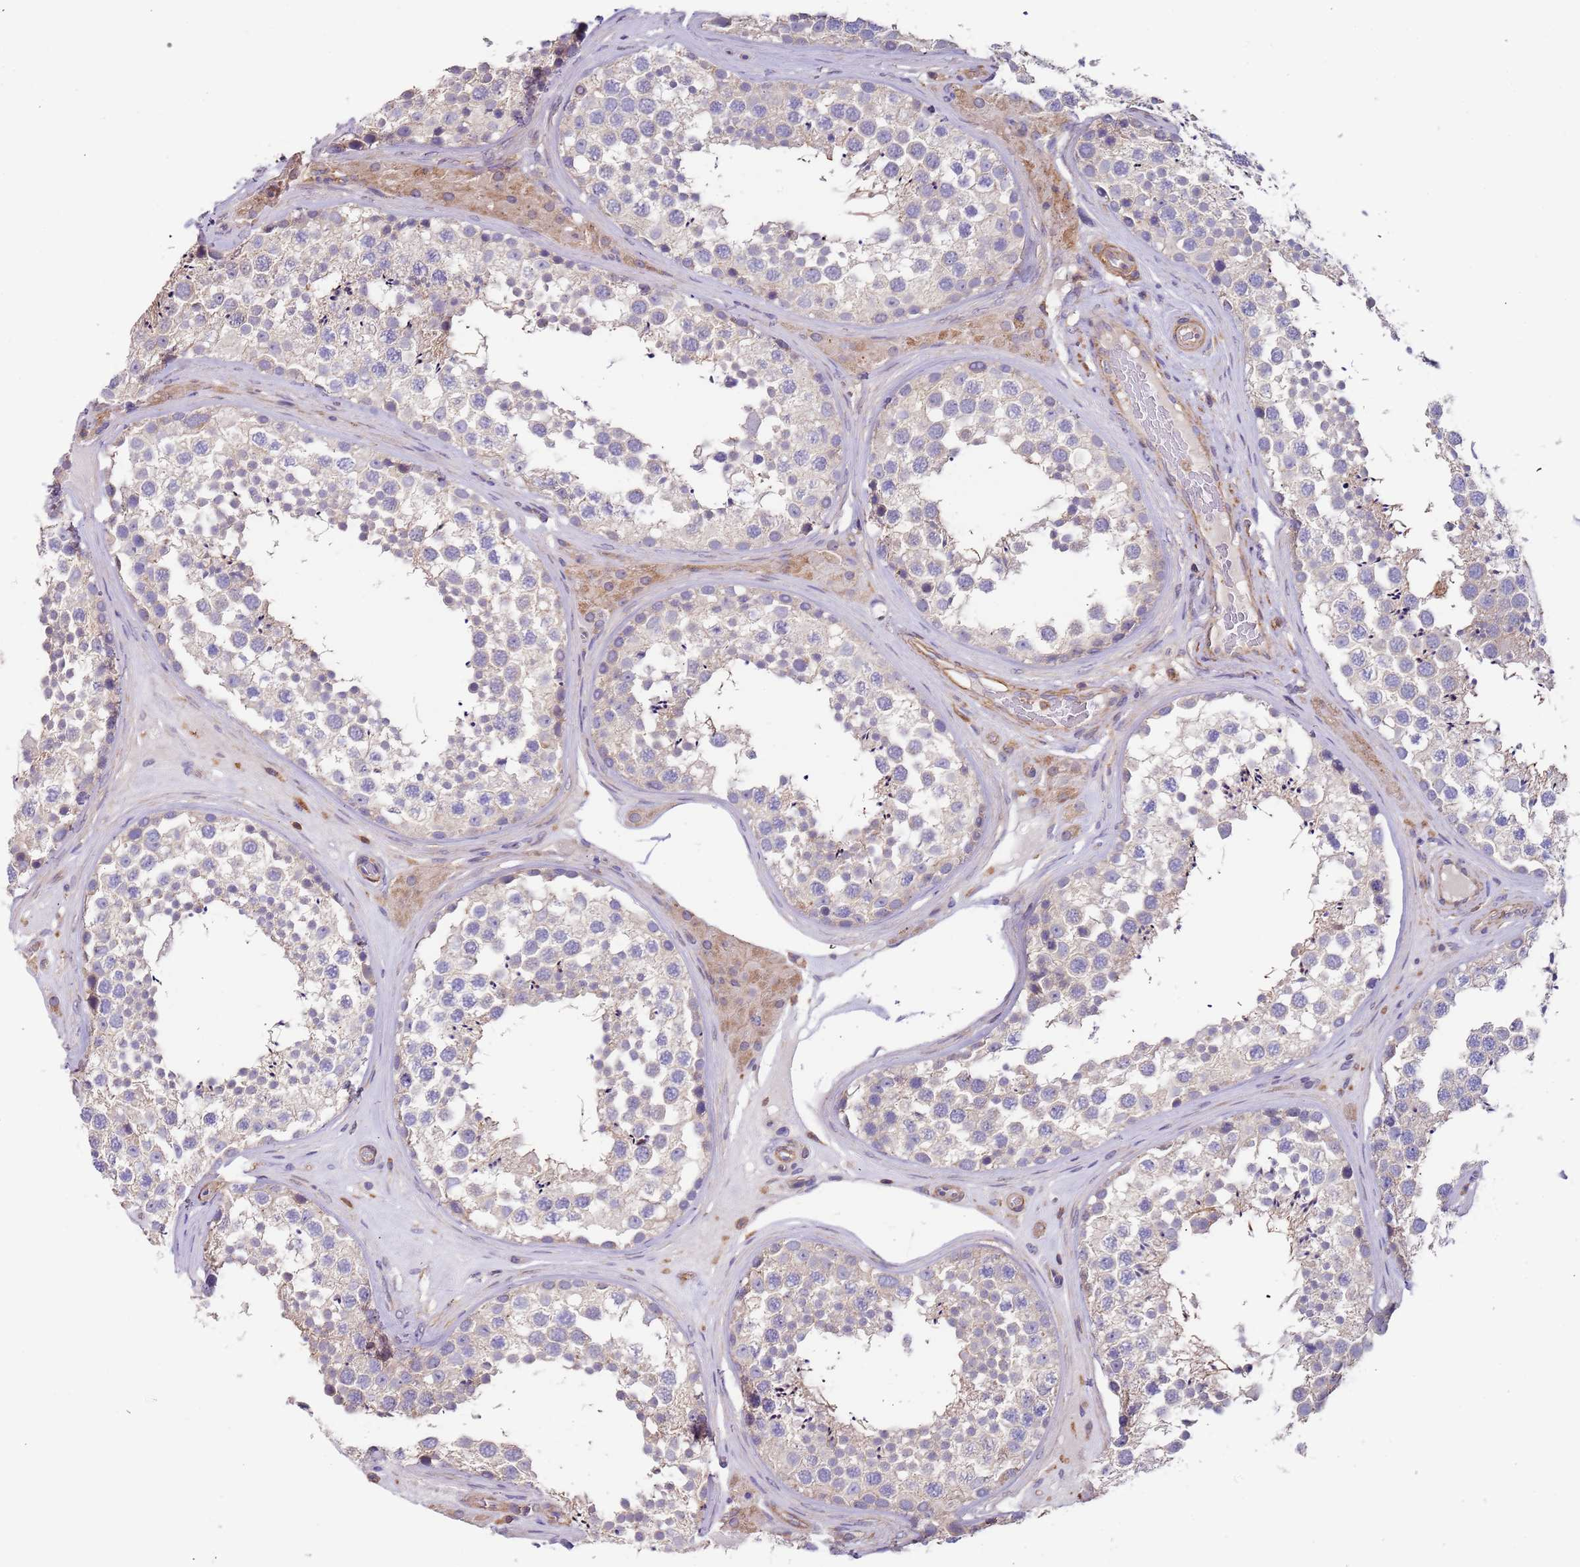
{"staining": {"intensity": "weak", "quantity": "<25%", "location": "cytoplasmic/membranous"}, "tissue": "testis", "cell_type": "Cells in seminiferous ducts", "image_type": "normal", "snomed": [{"axis": "morphology", "description": "Normal tissue, NOS"}, {"axis": "topography", "description": "Testis"}], "caption": "Human testis stained for a protein using IHC displays no staining in cells in seminiferous ducts.", "gene": "SYT4", "patient": {"sex": "male", "age": 46}}